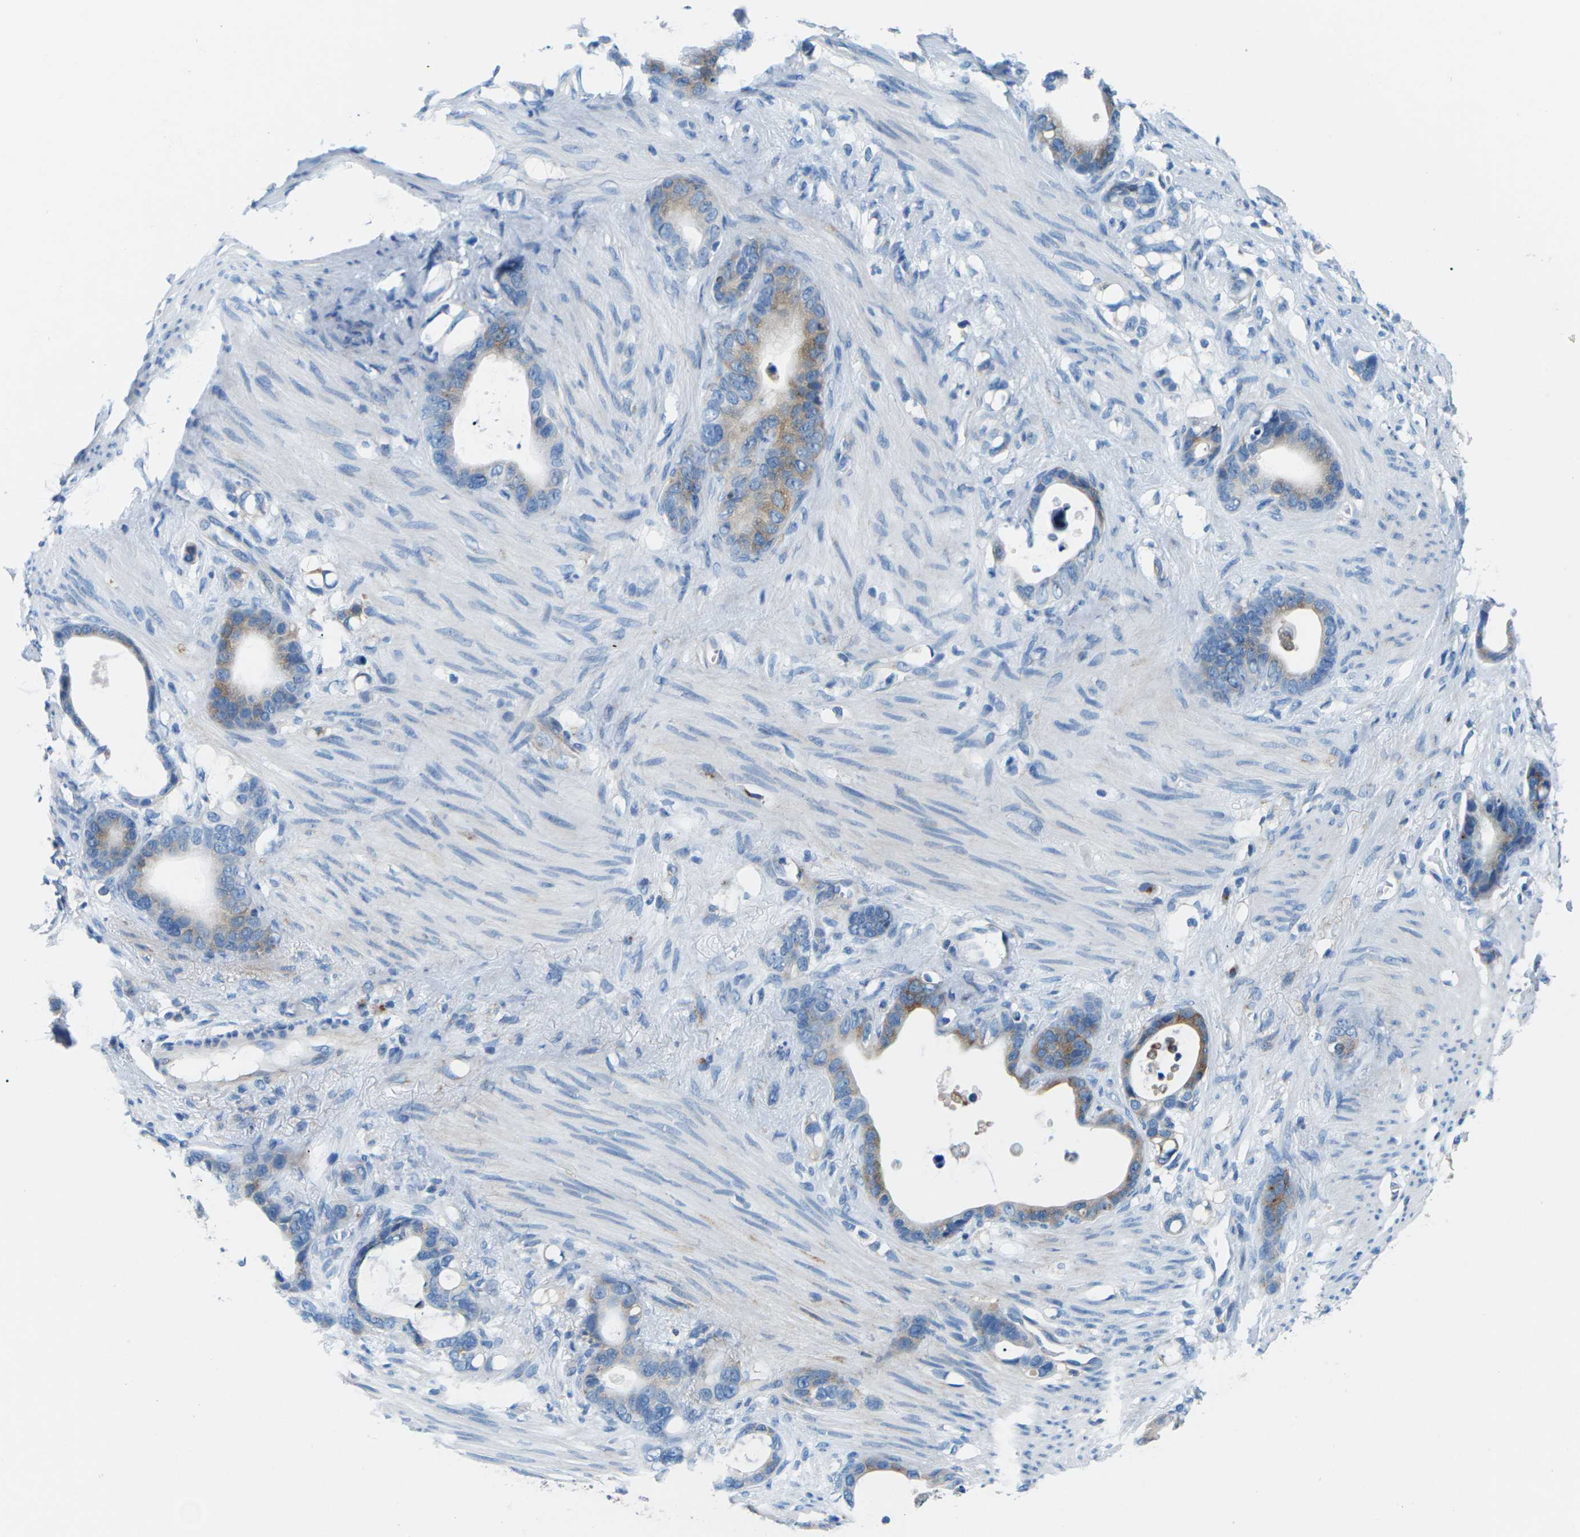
{"staining": {"intensity": "moderate", "quantity": "25%-75%", "location": "cytoplasmic/membranous"}, "tissue": "stomach cancer", "cell_type": "Tumor cells", "image_type": "cancer", "snomed": [{"axis": "morphology", "description": "Adenocarcinoma, NOS"}, {"axis": "topography", "description": "Stomach"}], "caption": "A photomicrograph of adenocarcinoma (stomach) stained for a protein exhibits moderate cytoplasmic/membranous brown staining in tumor cells. Ihc stains the protein of interest in brown and the nuclei are stained blue.", "gene": "SYNGR2", "patient": {"sex": "female", "age": 75}}